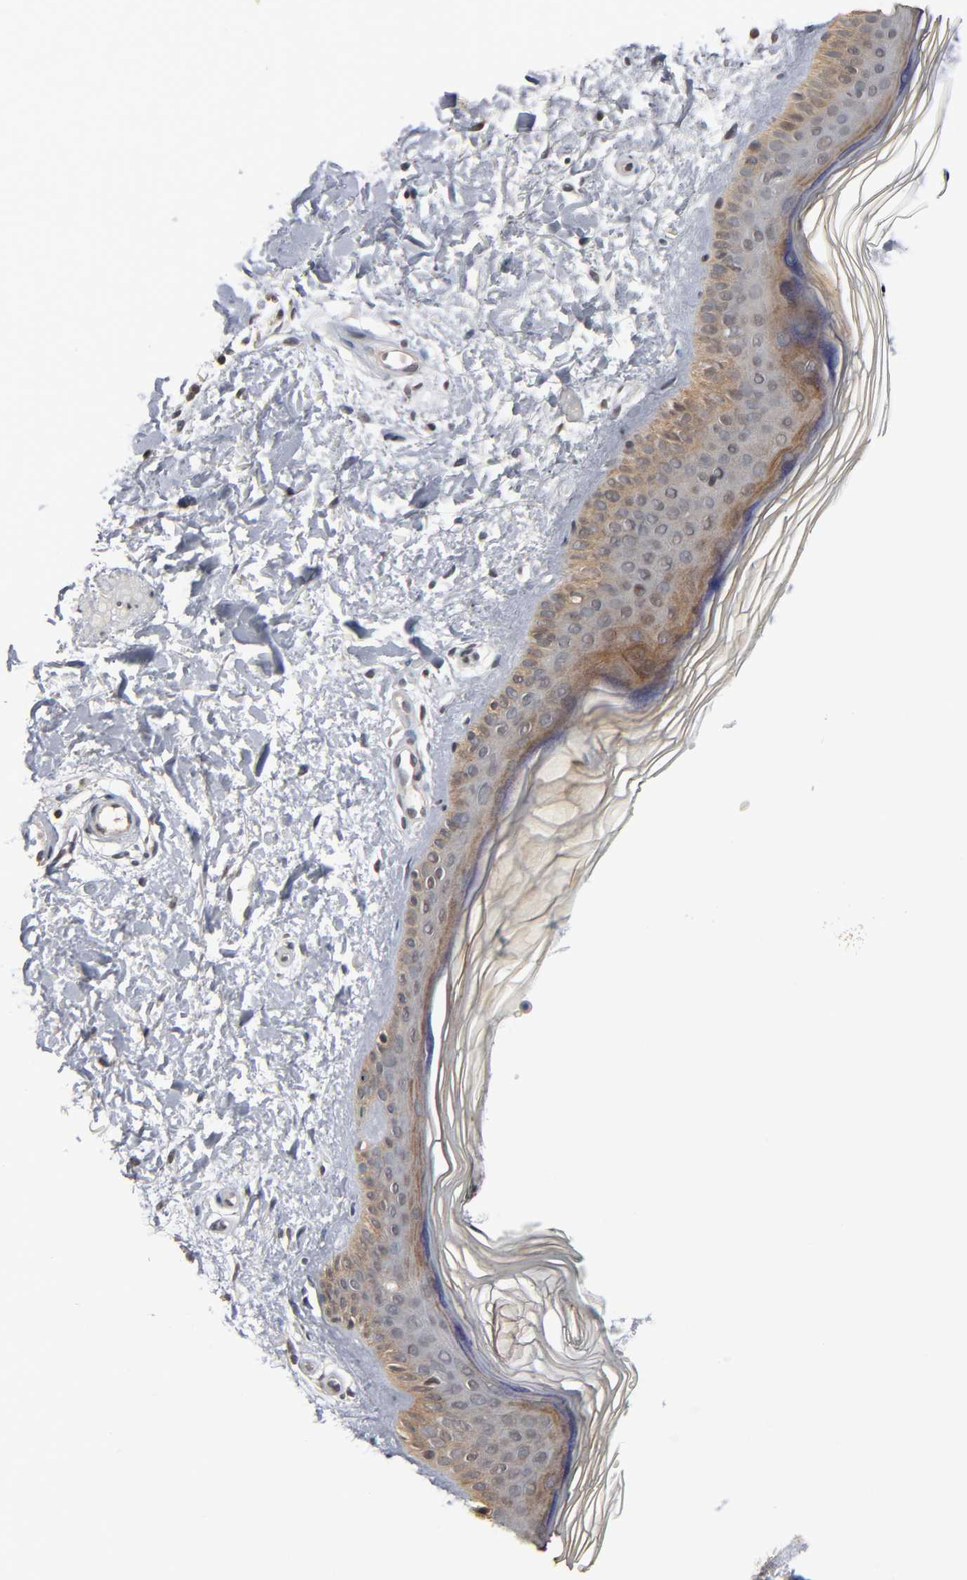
{"staining": {"intensity": "weak", "quantity": "25%-75%", "location": "nuclear"}, "tissue": "skin", "cell_type": "Fibroblasts", "image_type": "normal", "snomed": [{"axis": "morphology", "description": "Normal tissue, NOS"}, {"axis": "topography", "description": "Skin"}], "caption": "Immunohistochemistry (IHC) of unremarkable skin exhibits low levels of weak nuclear positivity in about 25%-75% of fibroblasts. The protein of interest is shown in brown color, while the nuclei are stained blue.", "gene": "HTR1E", "patient": {"sex": "female", "age": 19}}